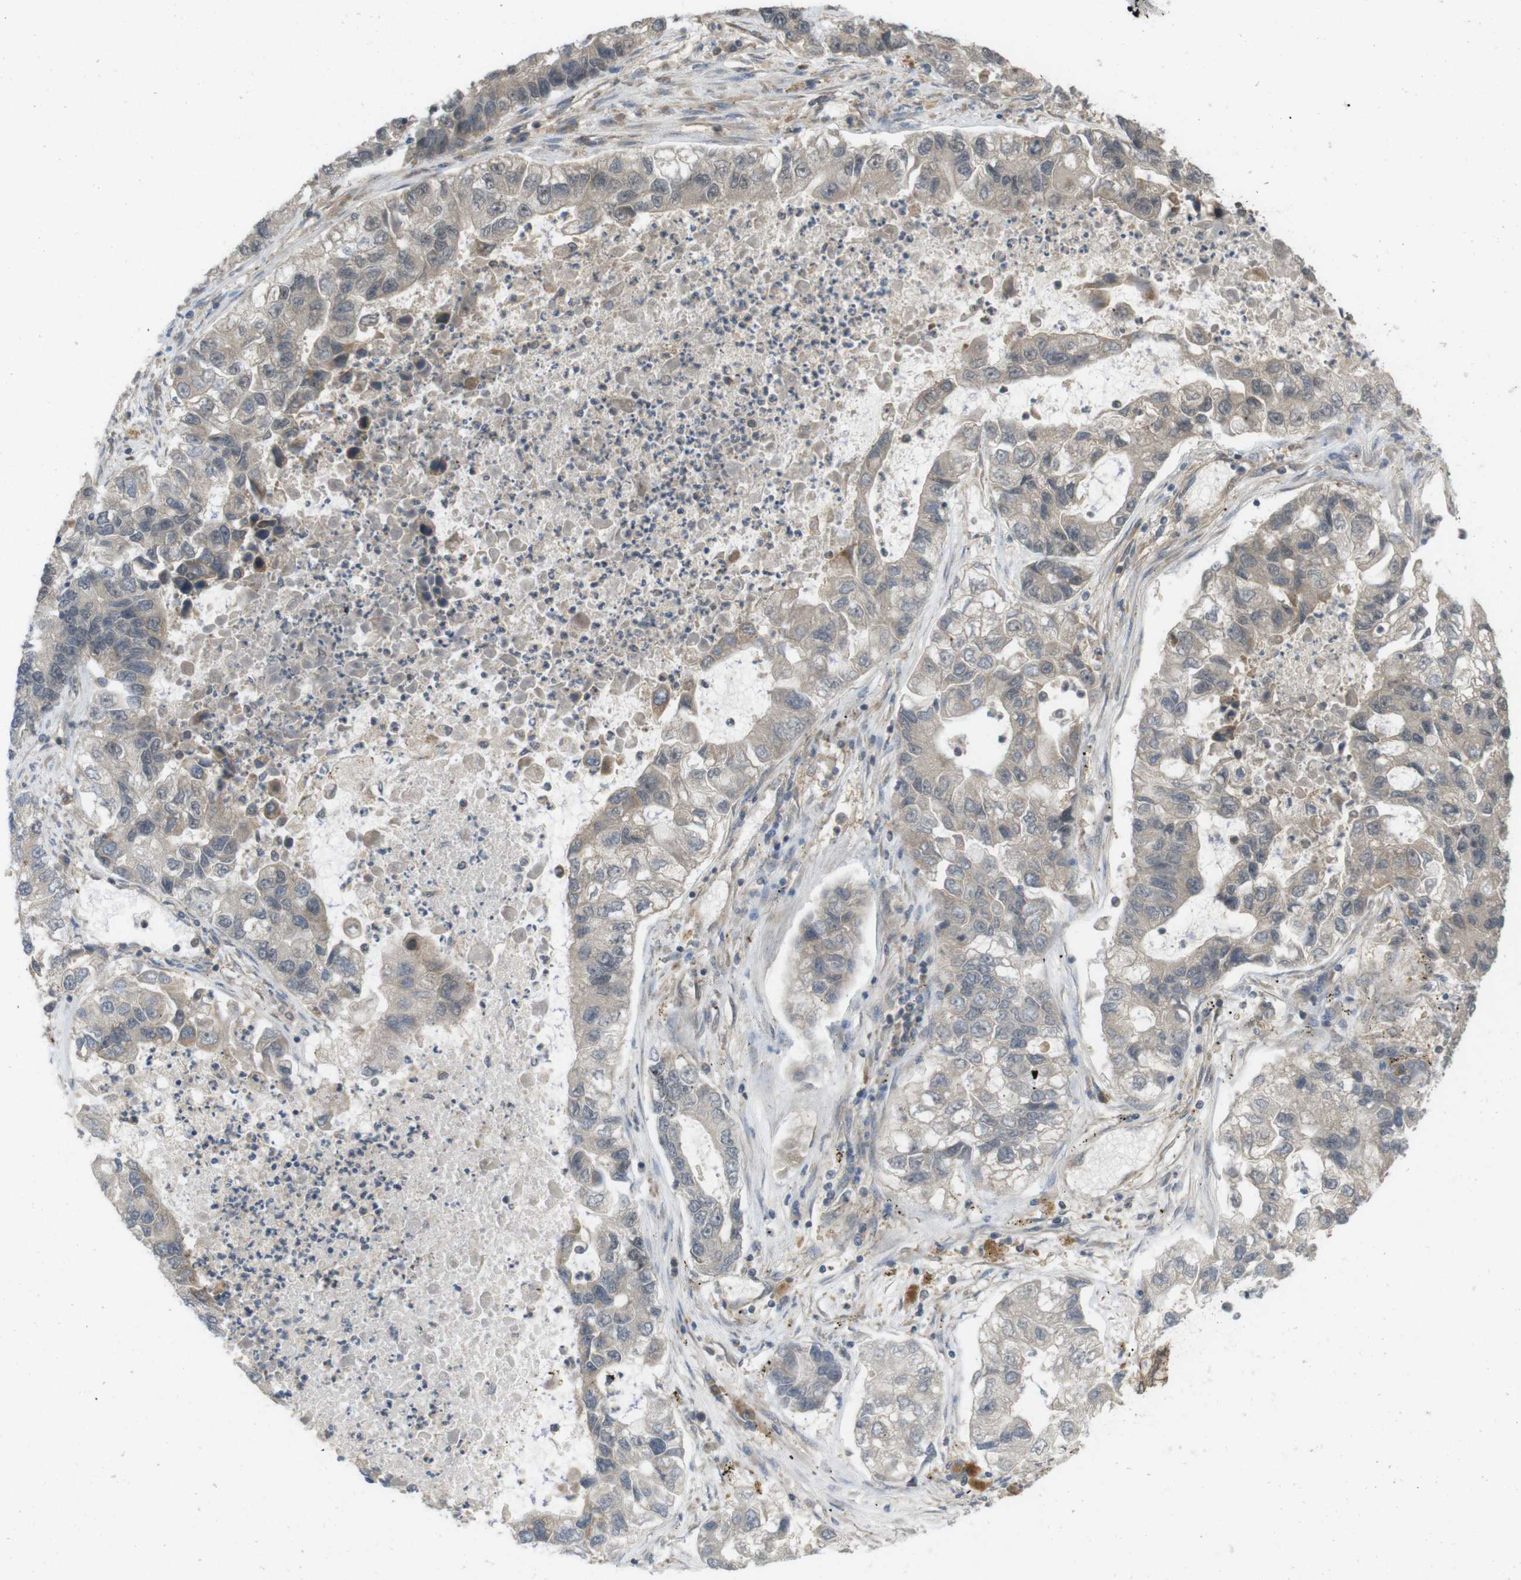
{"staining": {"intensity": "weak", "quantity": ">75%", "location": "cytoplasmic/membranous"}, "tissue": "lung cancer", "cell_type": "Tumor cells", "image_type": "cancer", "snomed": [{"axis": "morphology", "description": "Adenocarcinoma, NOS"}, {"axis": "topography", "description": "Lung"}], "caption": "Immunohistochemical staining of human lung cancer (adenocarcinoma) shows low levels of weak cytoplasmic/membranous protein expression in about >75% of tumor cells.", "gene": "RNF130", "patient": {"sex": "female", "age": 51}}